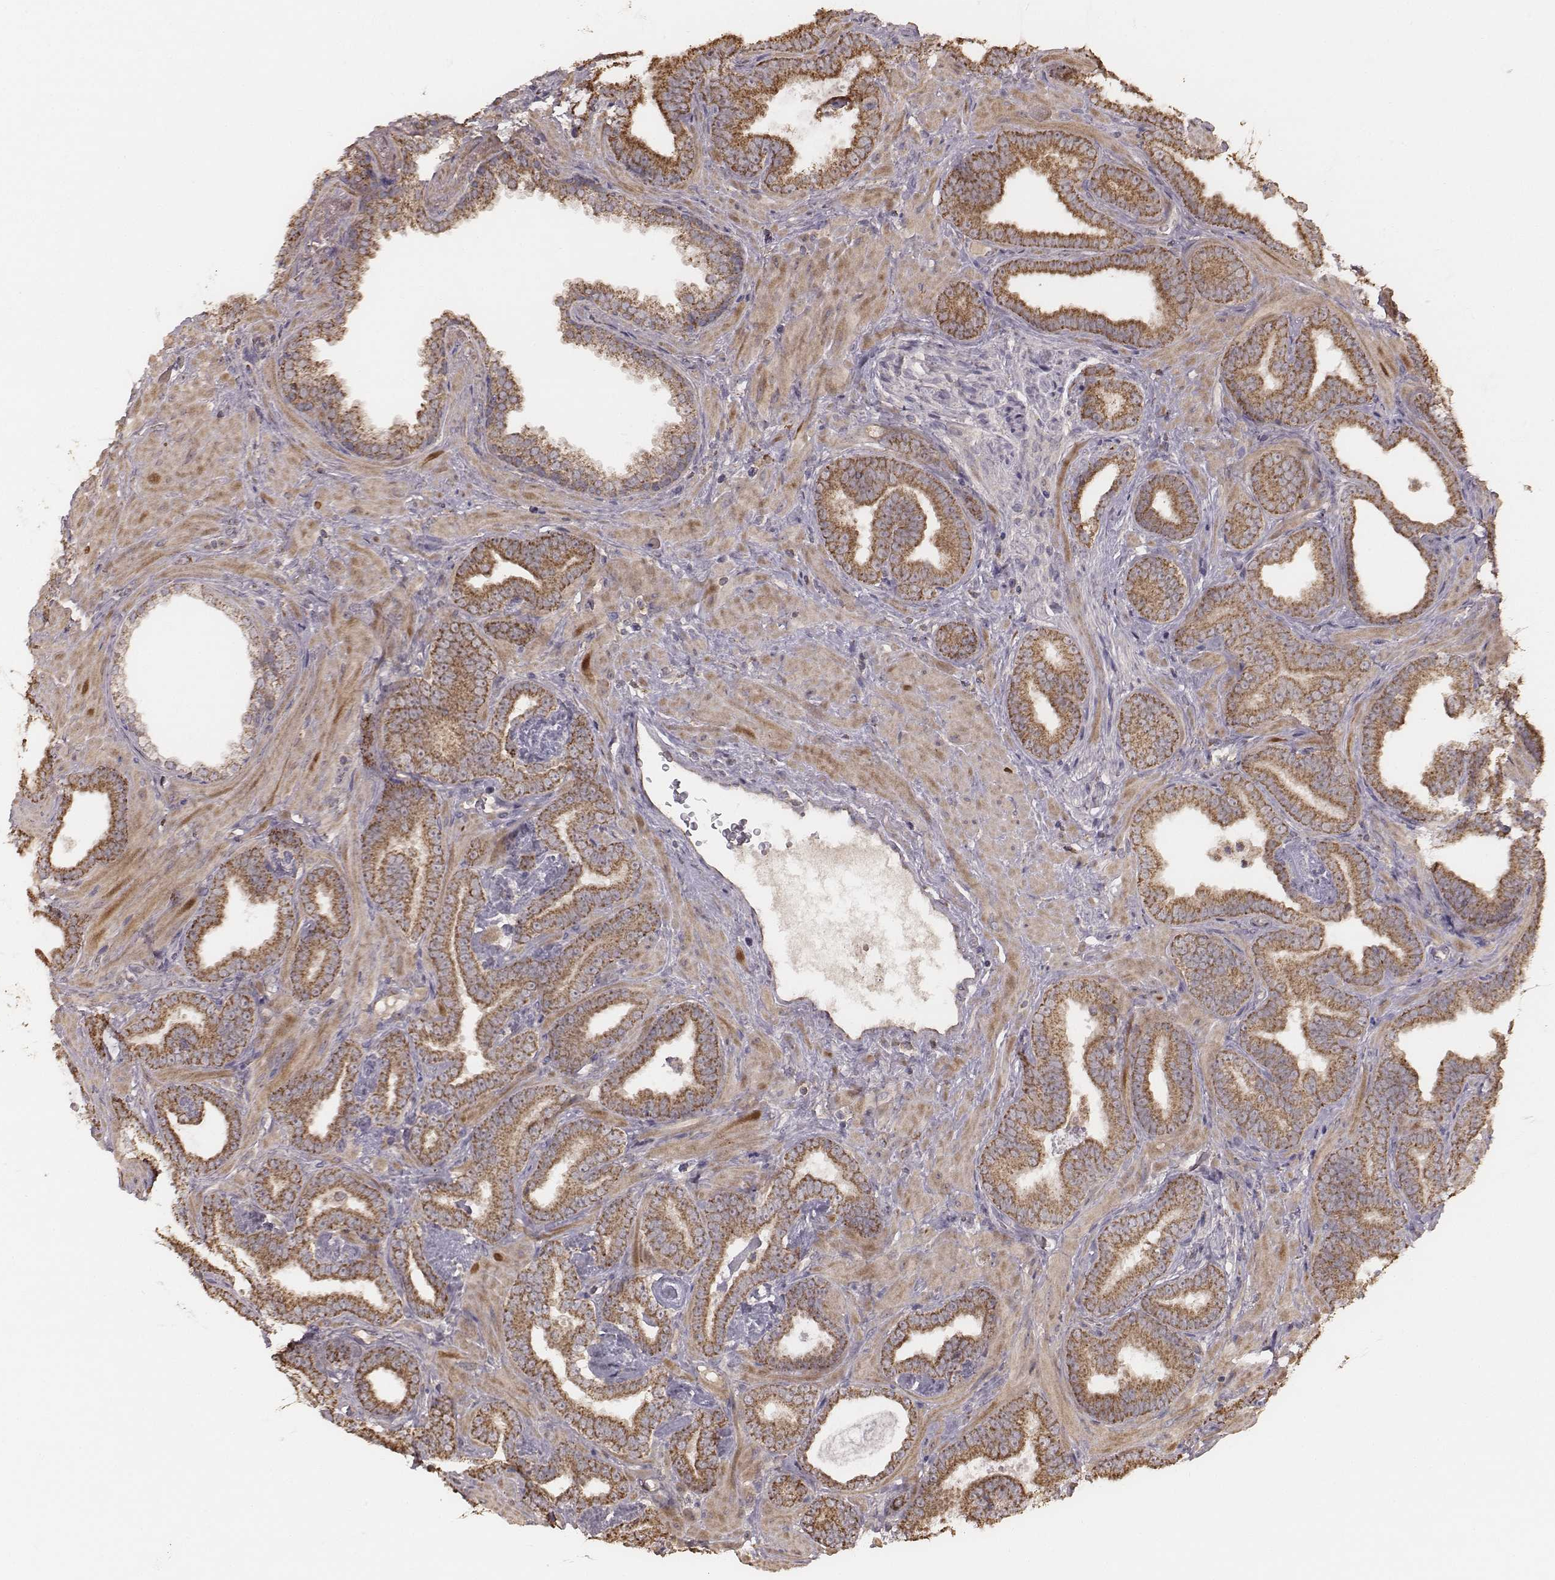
{"staining": {"intensity": "moderate", "quantity": ">75%", "location": "cytoplasmic/membranous"}, "tissue": "prostate cancer", "cell_type": "Tumor cells", "image_type": "cancer", "snomed": [{"axis": "morphology", "description": "Adenocarcinoma, Low grade"}, {"axis": "topography", "description": "Prostate"}], "caption": "High-power microscopy captured an IHC histopathology image of prostate low-grade adenocarcinoma, revealing moderate cytoplasmic/membranous staining in approximately >75% of tumor cells.", "gene": "PDCD2L", "patient": {"sex": "male", "age": 63}}